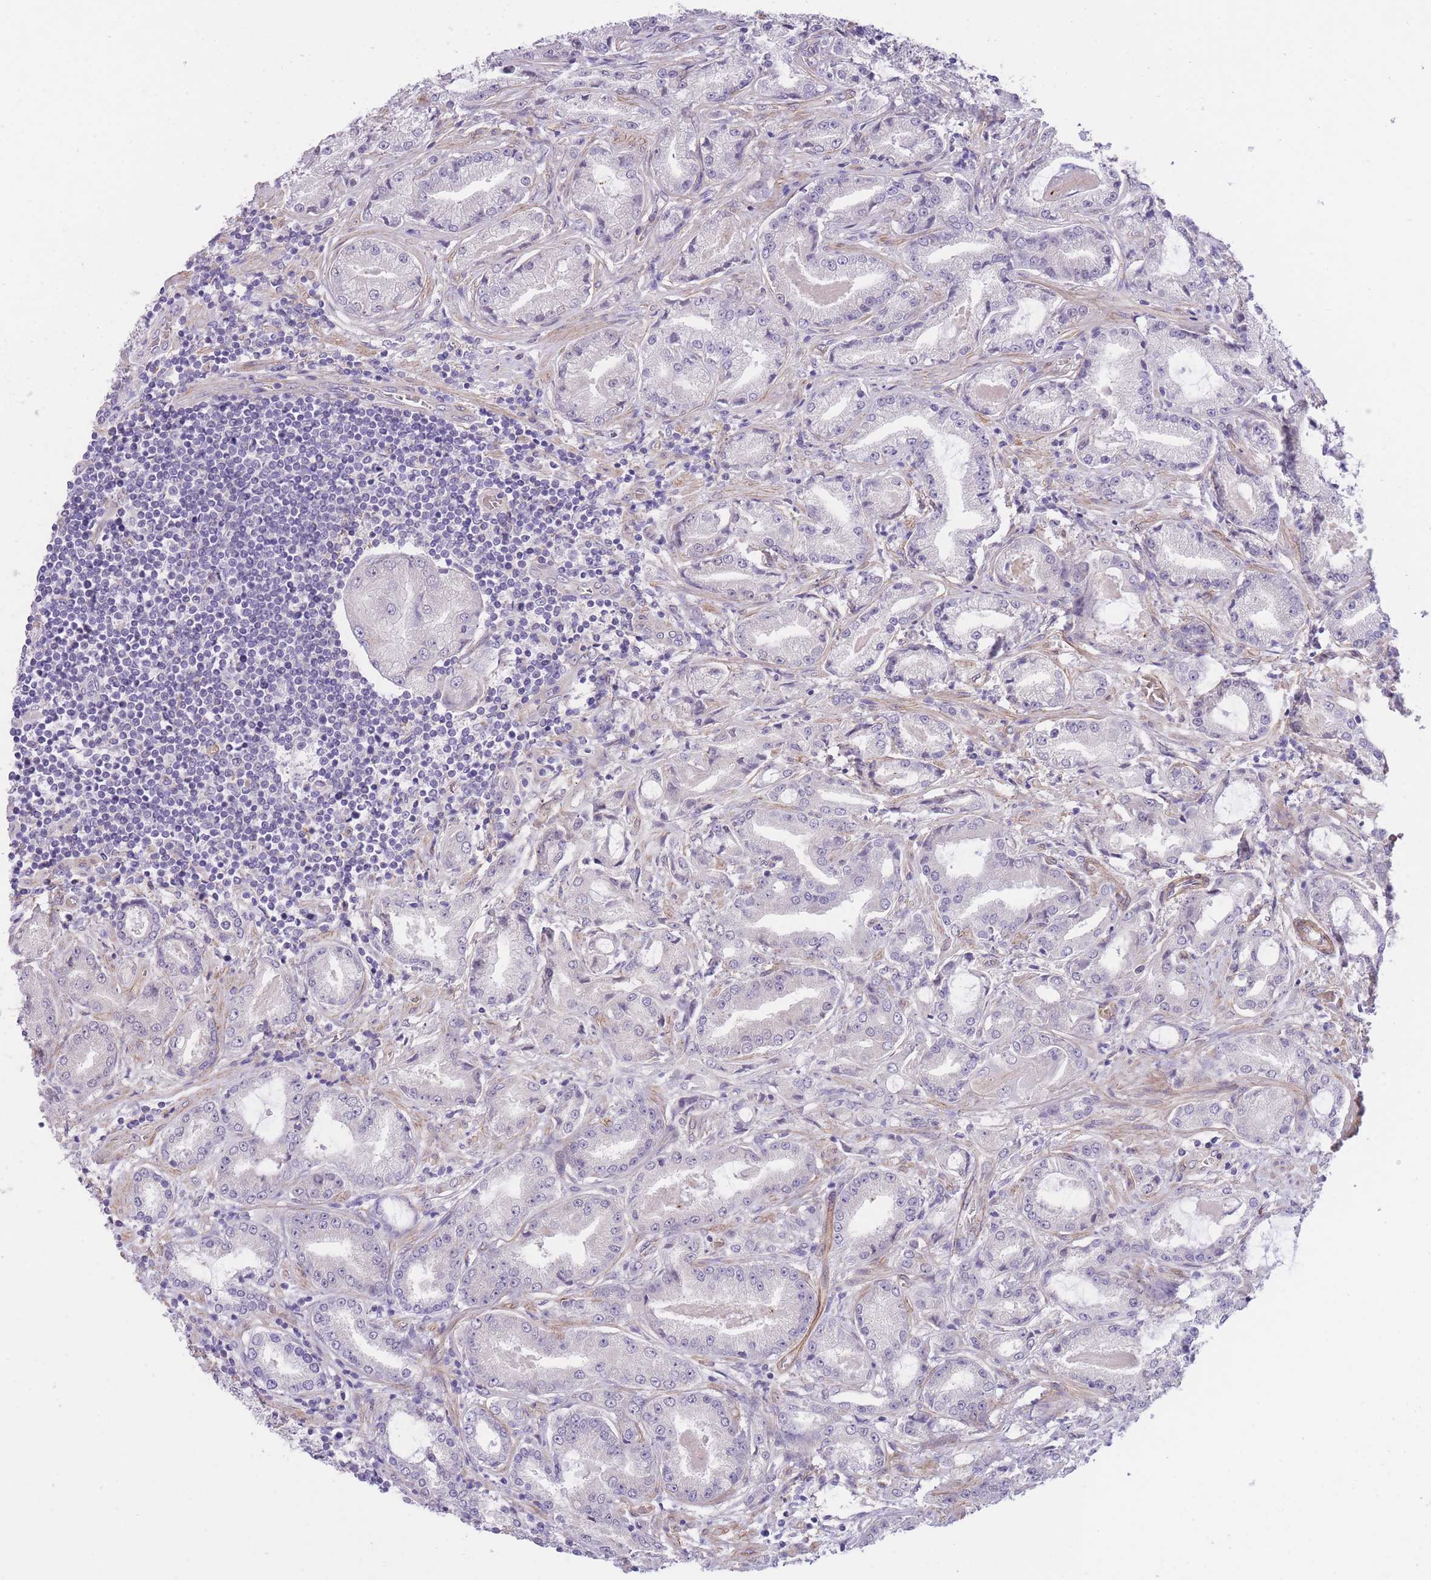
{"staining": {"intensity": "negative", "quantity": "none", "location": "none"}, "tissue": "prostate cancer", "cell_type": "Tumor cells", "image_type": "cancer", "snomed": [{"axis": "morphology", "description": "Adenocarcinoma, High grade"}, {"axis": "topography", "description": "Prostate"}], "caption": "Prostate cancer (high-grade adenocarcinoma) stained for a protein using immunohistochemistry displays no positivity tumor cells.", "gene": "QTRT1", "patient": {"sex": "male", "age": 68}}